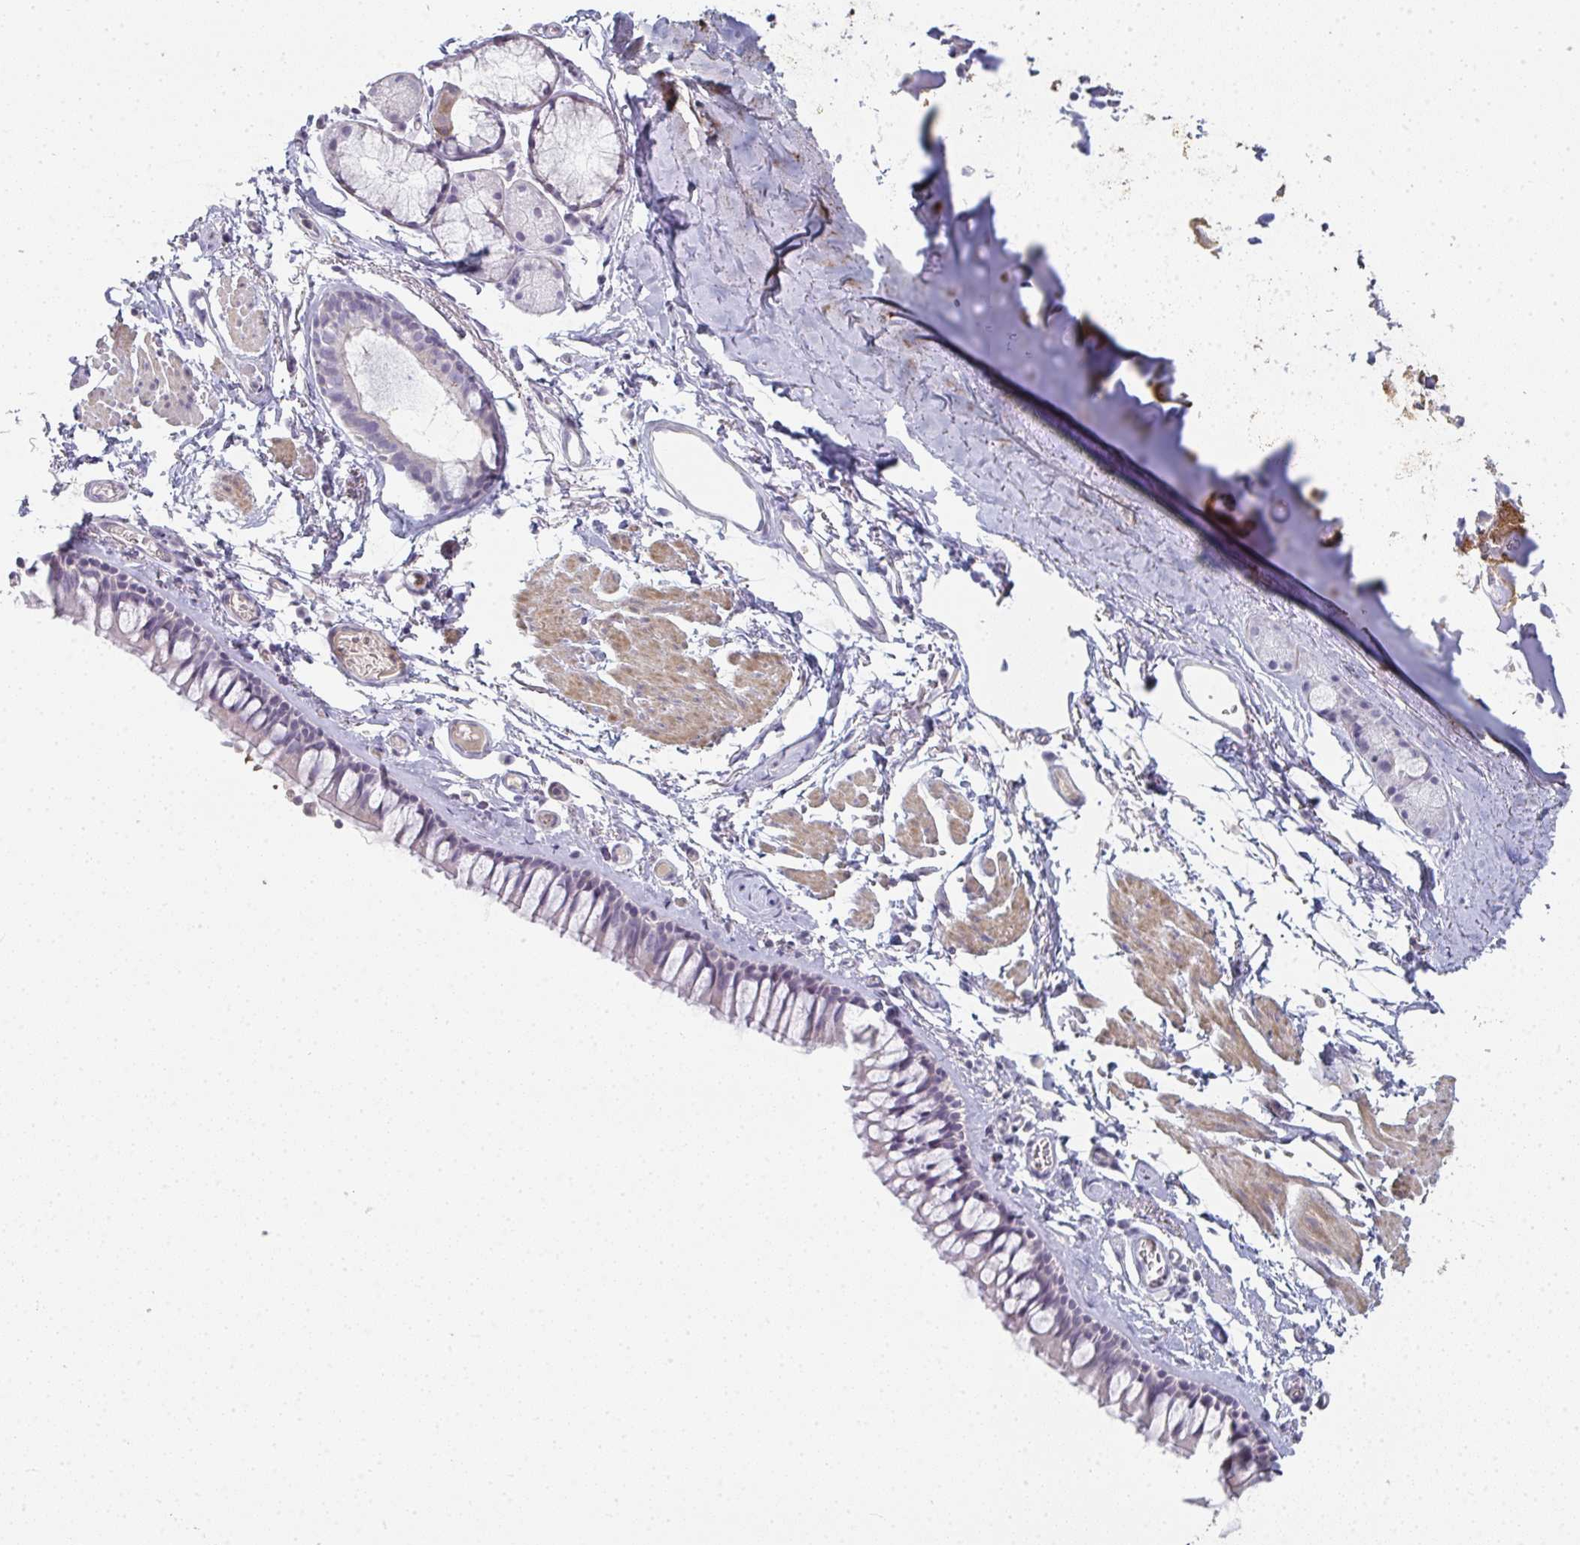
{"staining": {"intensity": "negative", "quantity": "none", "location": "none"}, "tissue": "bronchus", "cell_type": "Respiratory epithelial cells", "image_type": "normal", "snomed": [{"axis": "morphology", "description": "Normal tissue, NOS"}, {"axis": "topography", "description": "Cartilage tissue"}, {"axis": "topography", "description": "Bronchus"}], "caption": "High magnification brightfield microscopy of benign bronchus stained with DAB (brown) and counterstained with hematoxylin (blue): respiratory epithelial cells show no significant positivity. (Stains: DAB IHC with hematoxylin counter stain, Microscopy: brightfield microscopy at high magnification).", "gene": "A1CF", "patient": {"sex": "female", "age": 79}}